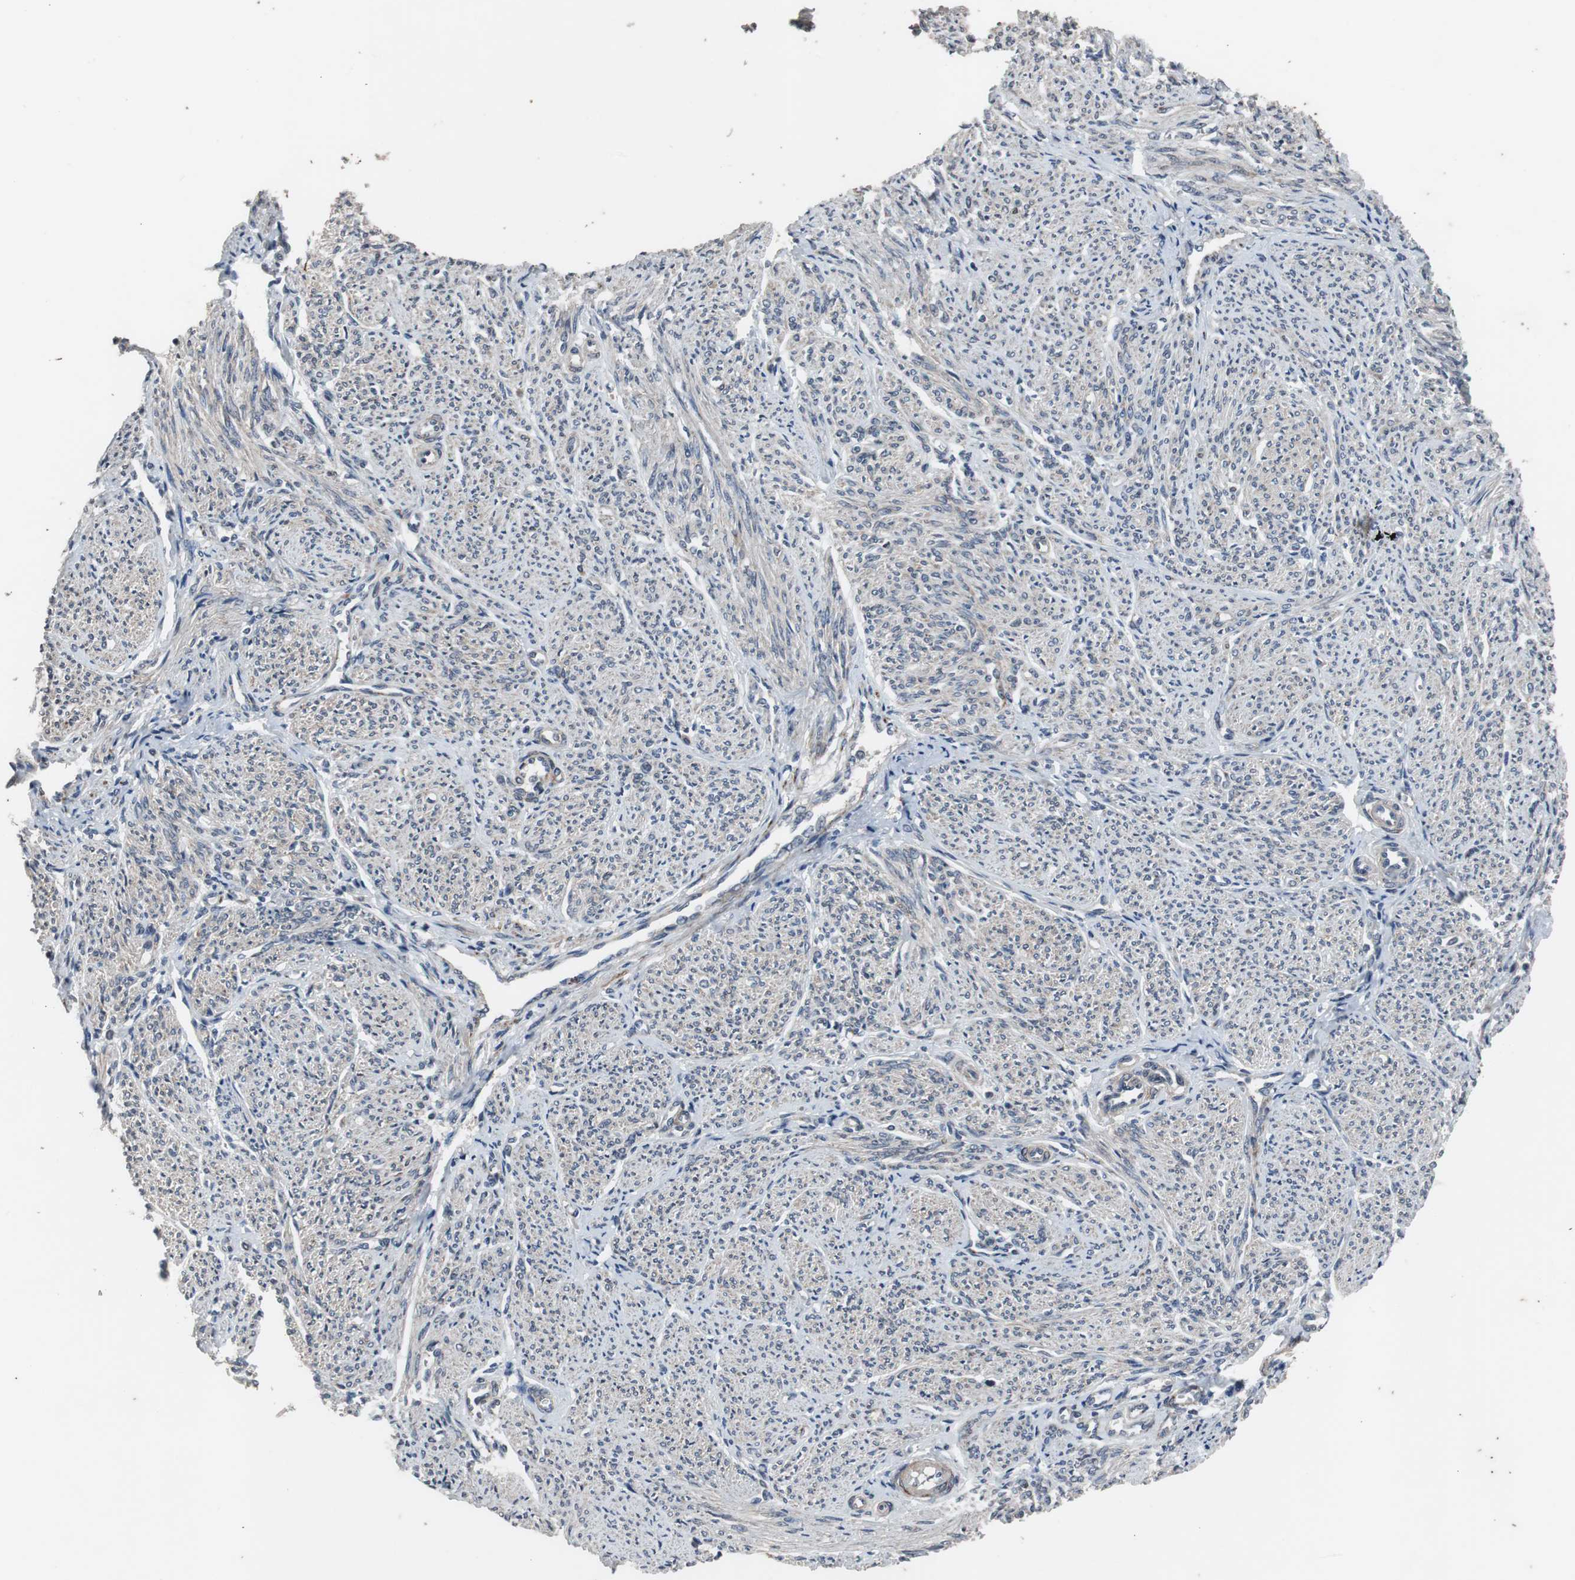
{"staining": {"intensity": "weak", "quantity": ">75%", "location": "cytoplasmic/membranous"}, "tissue": "smooth muscle", "cell_type": "Smooth muscle cells", "image_type": "normal", "snomed": [{"axis": "morphology", "description": "Normal tissue, NOS"}, {"axis": "topography", "description": "Smooth muscle"}], "caption": "The histopathology image exhibits a brown stain indicating the presence of a protein in the cytoplasmic/membranous of smooth muscle cells in smooth muscle. The staining was performed using DAB (3,3'-diaminobenzidine) to visualize the protein expression in brown, while the nuclei were stained in blue with hematoxylin (Magnification: 20x).", "gene": "CRADD", "patient": {"sex": "female", "age": 65}}